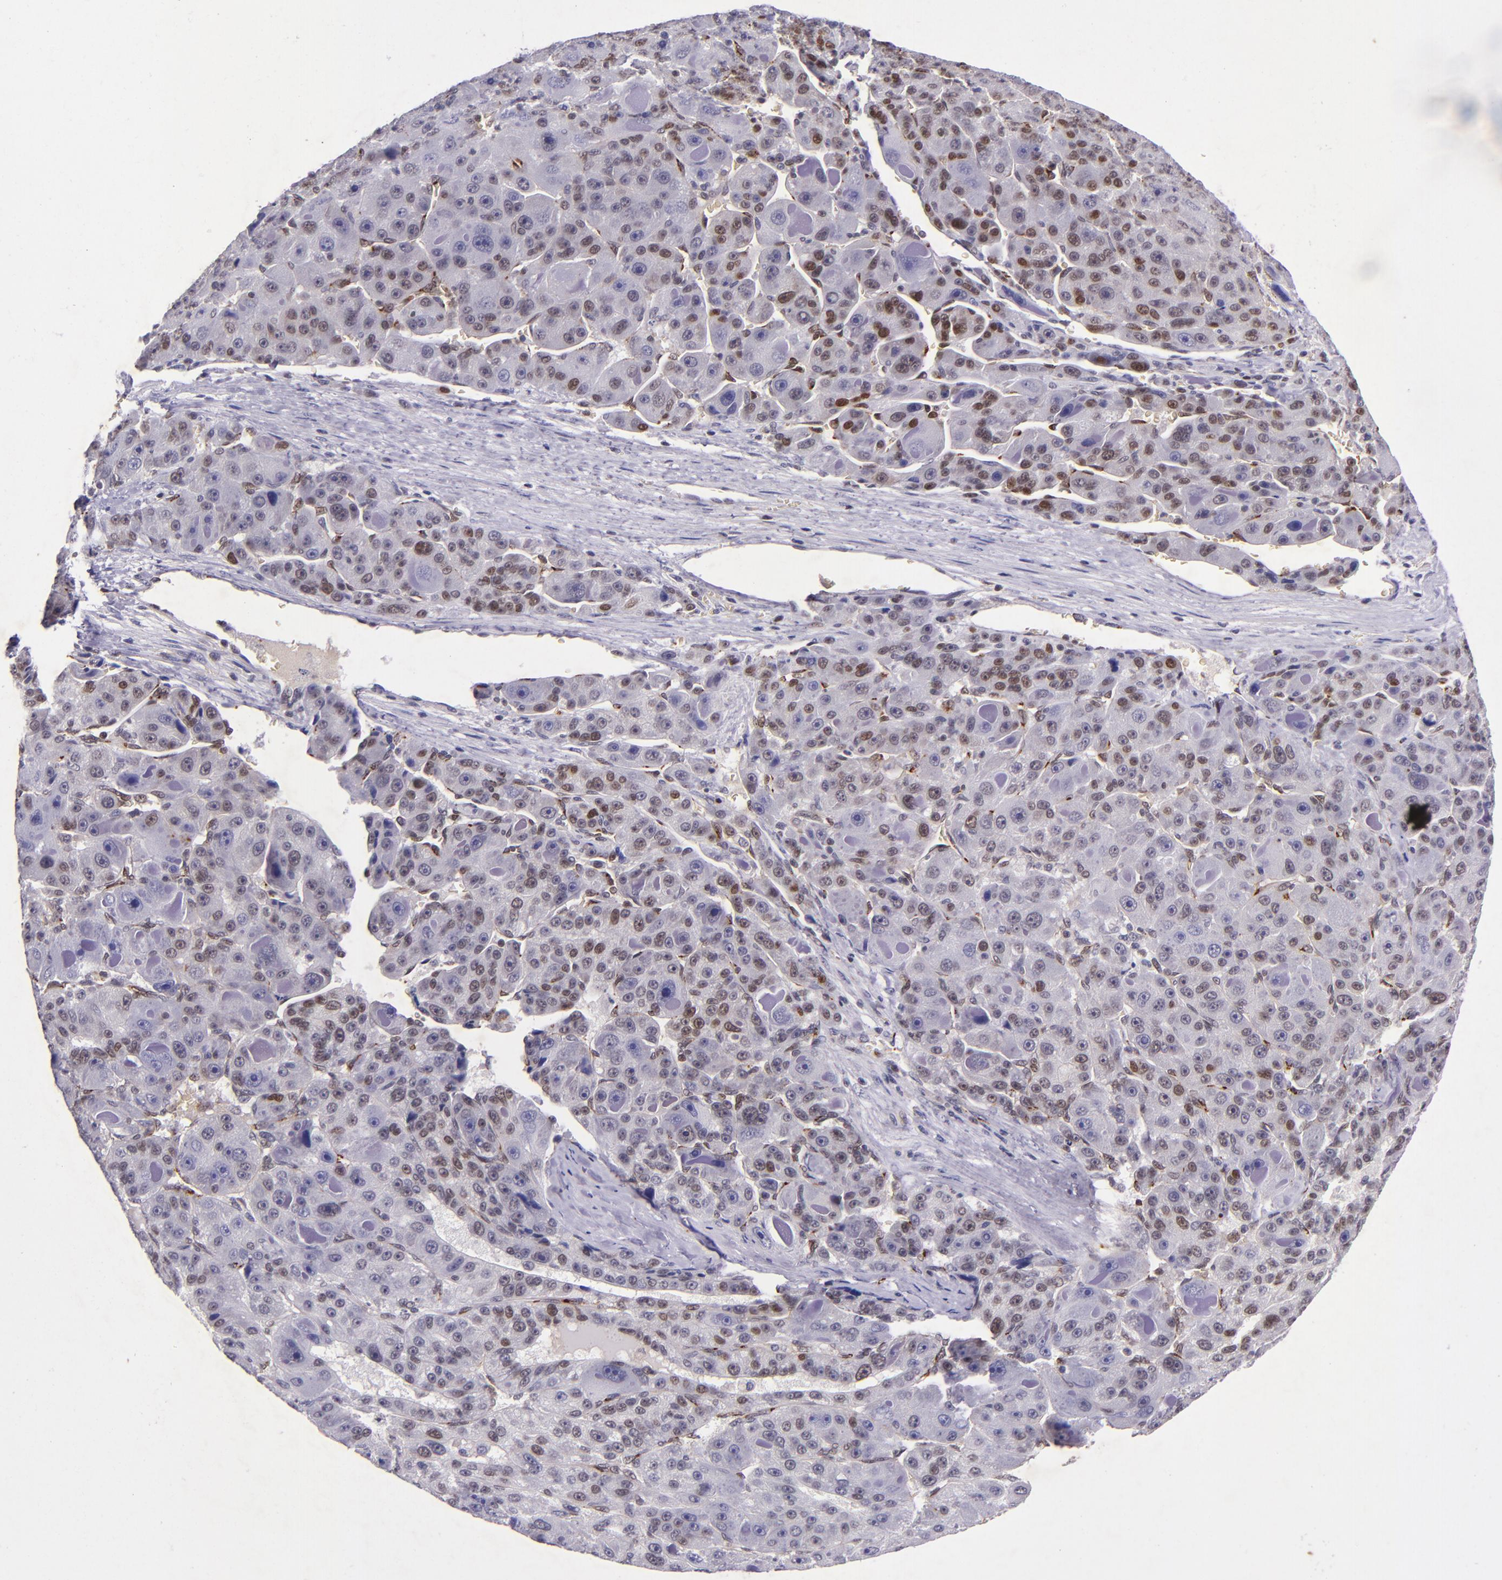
{"staining": {"intensity": "weak", "quantity": "<25%", "location": "nuclear"}, "tissue": "liver cancer", "cell_type": "Tumor cells", "image_type": "cancer", "snomed": [{"axis": "morphology", "description": "Carcinoma, Hepatocellular, NOS"}, {"axis": "topography", "description": "Liver"}], "caption": "The histopathology image reveals no staining of tumor cells in hepatocellular carcinoma (liver).", "gene": "MGMT", "patient": {"sex": "male", "age": 76}}